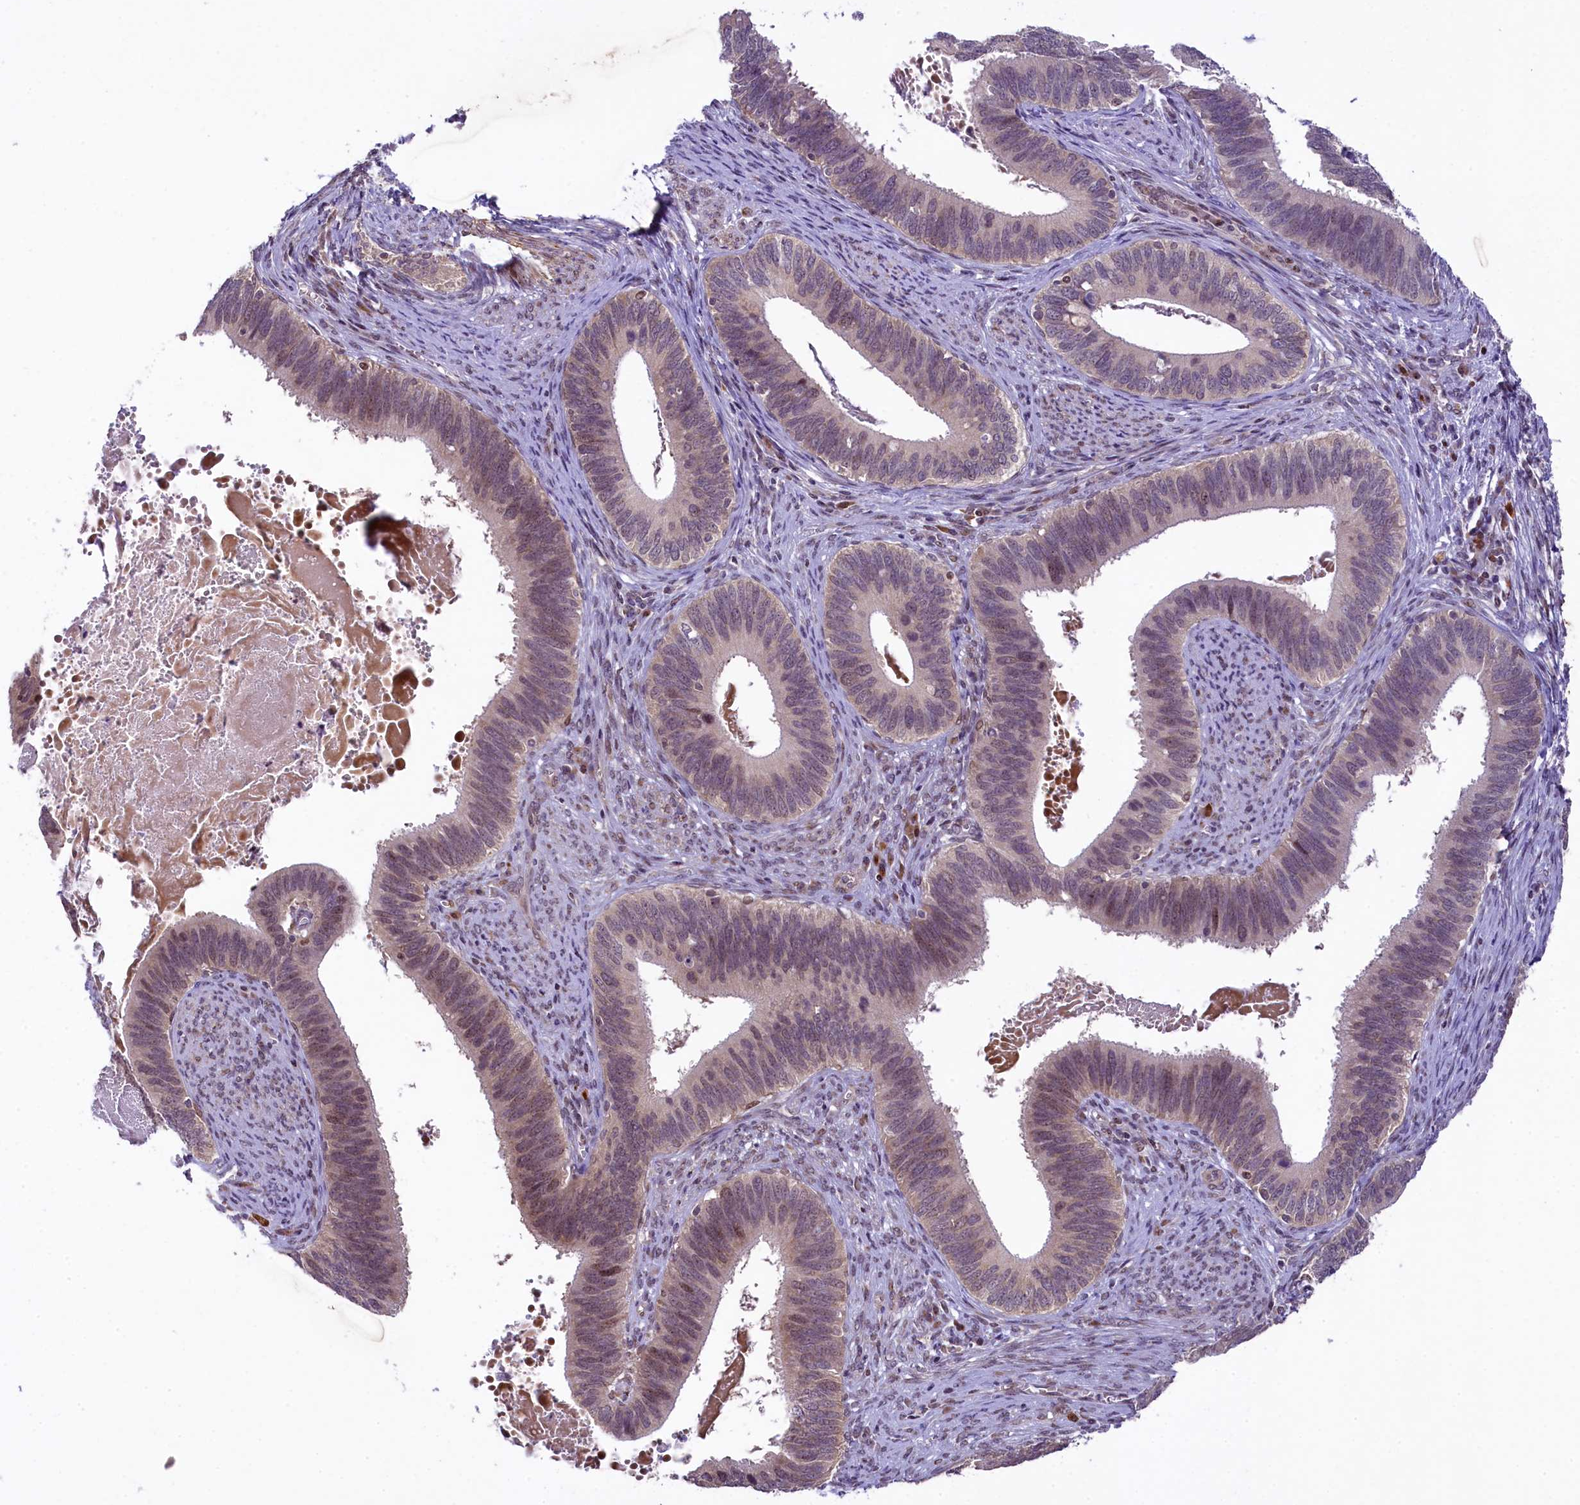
{"staining": {"intensity": "weak", "quantity": "<25%", "location": "cytoplasmic/membranous,nuclear"}, "tissue": "cervical cancer", "cell_type": "Tumor cells", "image_type": "cancer", "snomed": [{"axis": "morphology", "description": "Adenocarcinoma, NOS"}, {"axis": "topography", "description": "Cervix"}], "caption": "Histopathology image shows no protein positivity in tumor cells of cervical adenocarcinoma tissue.", "gene": "RBBP8", "patient": {"sex": "female", "age": 42}}